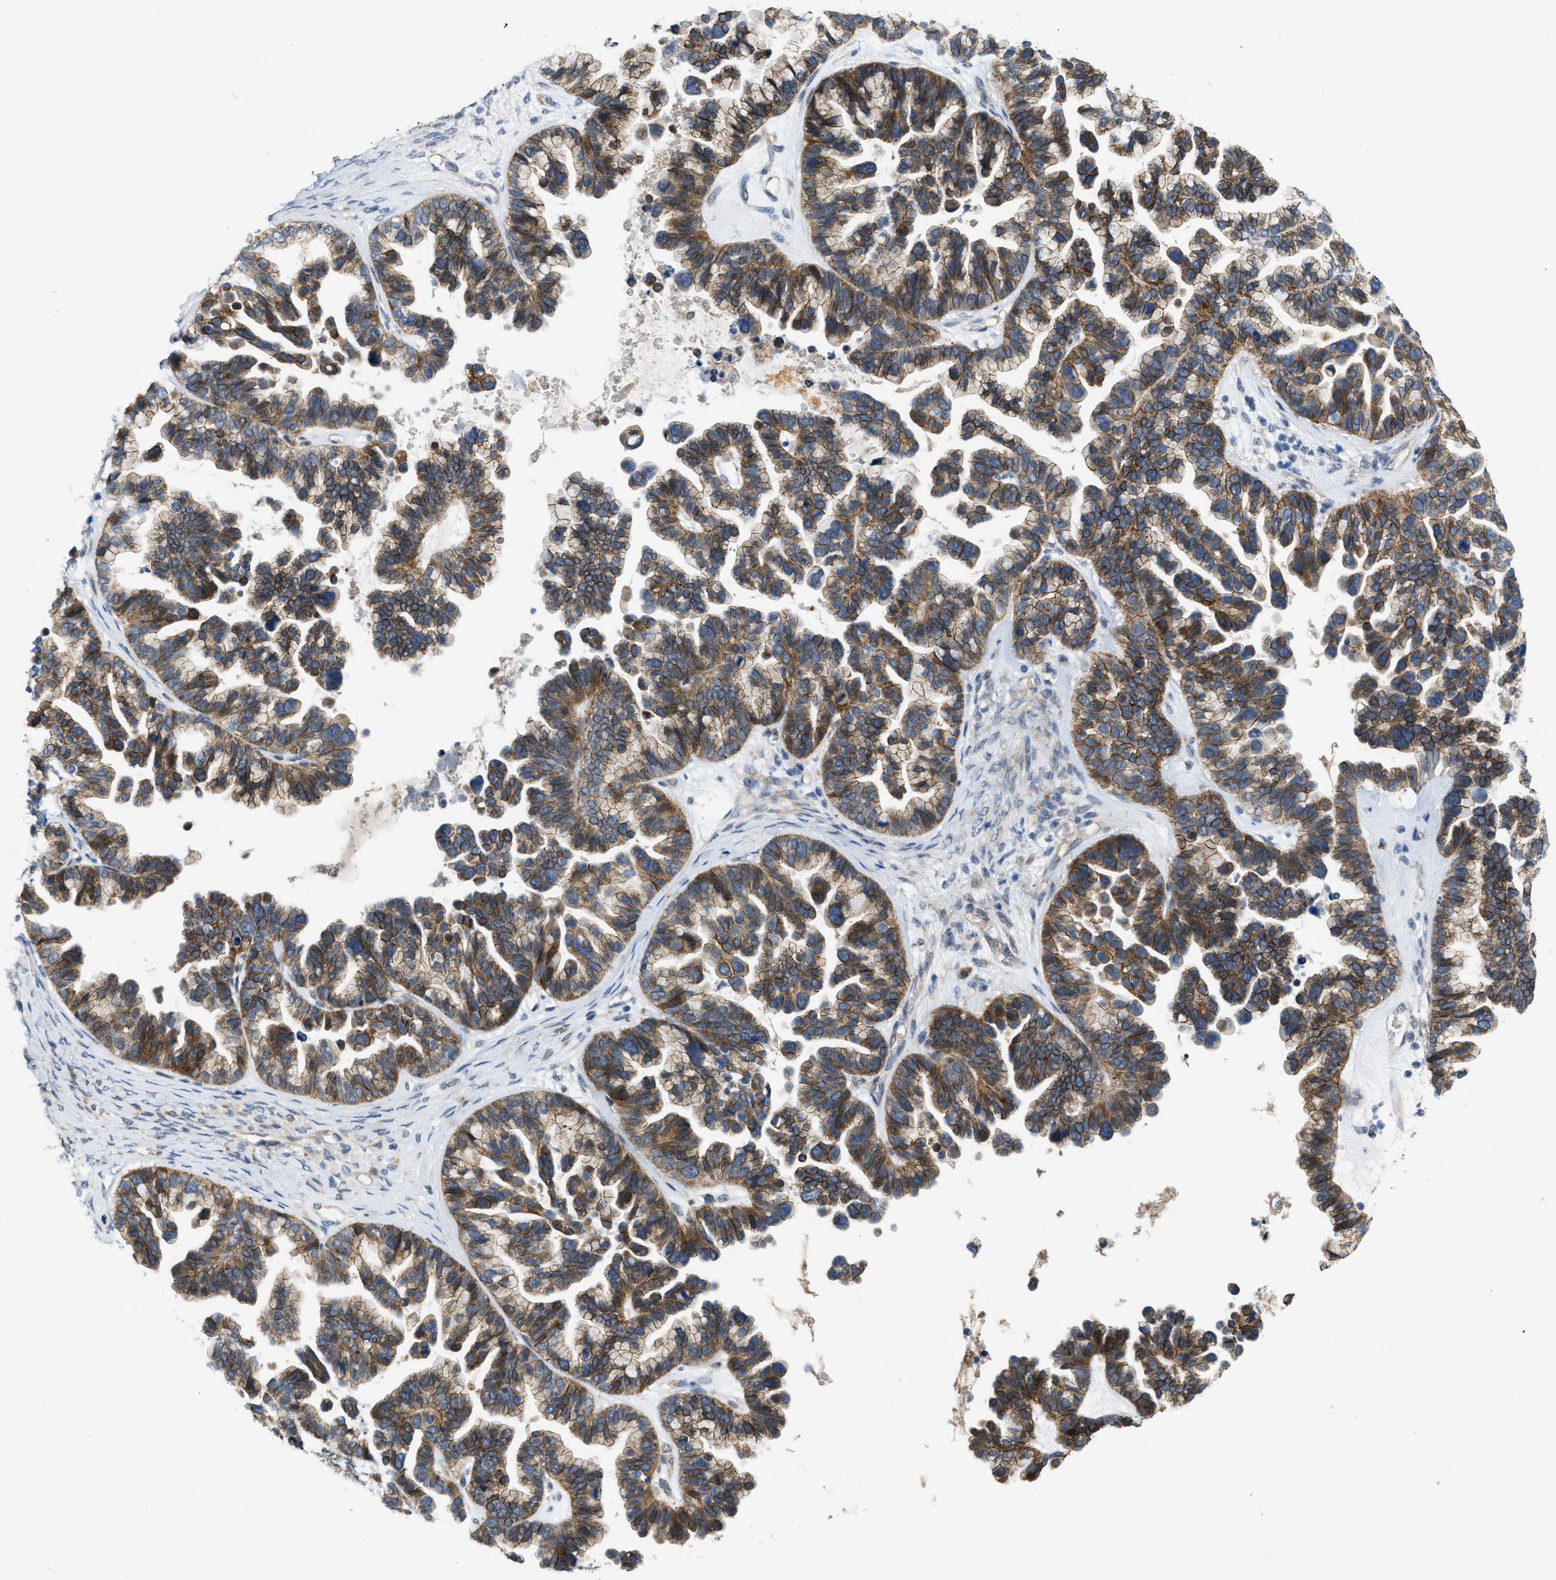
{"staining": {"intensity": "moderate", "quantity": ">75%", "location": "cytoplasmic/membranous"}, "tissue": "ovarian cancer", "cell_type": "Tumor cells", "image_type": "cancer", "snomed": [{"axis": "morphology", "description": "Cystadenocarcinoma, serous, NOS"}, {"axis": "topography", "description": "Ovary"}], "caption": "Moderate cytoplasmic/membranous expression for a protein is identified in approximately >75% of tumor cells of ovarian serous cystadenocarcinoma using immunohistochemistry.", "gene": "CDPF1", "patient": {"sex": "female", "age": 56}}